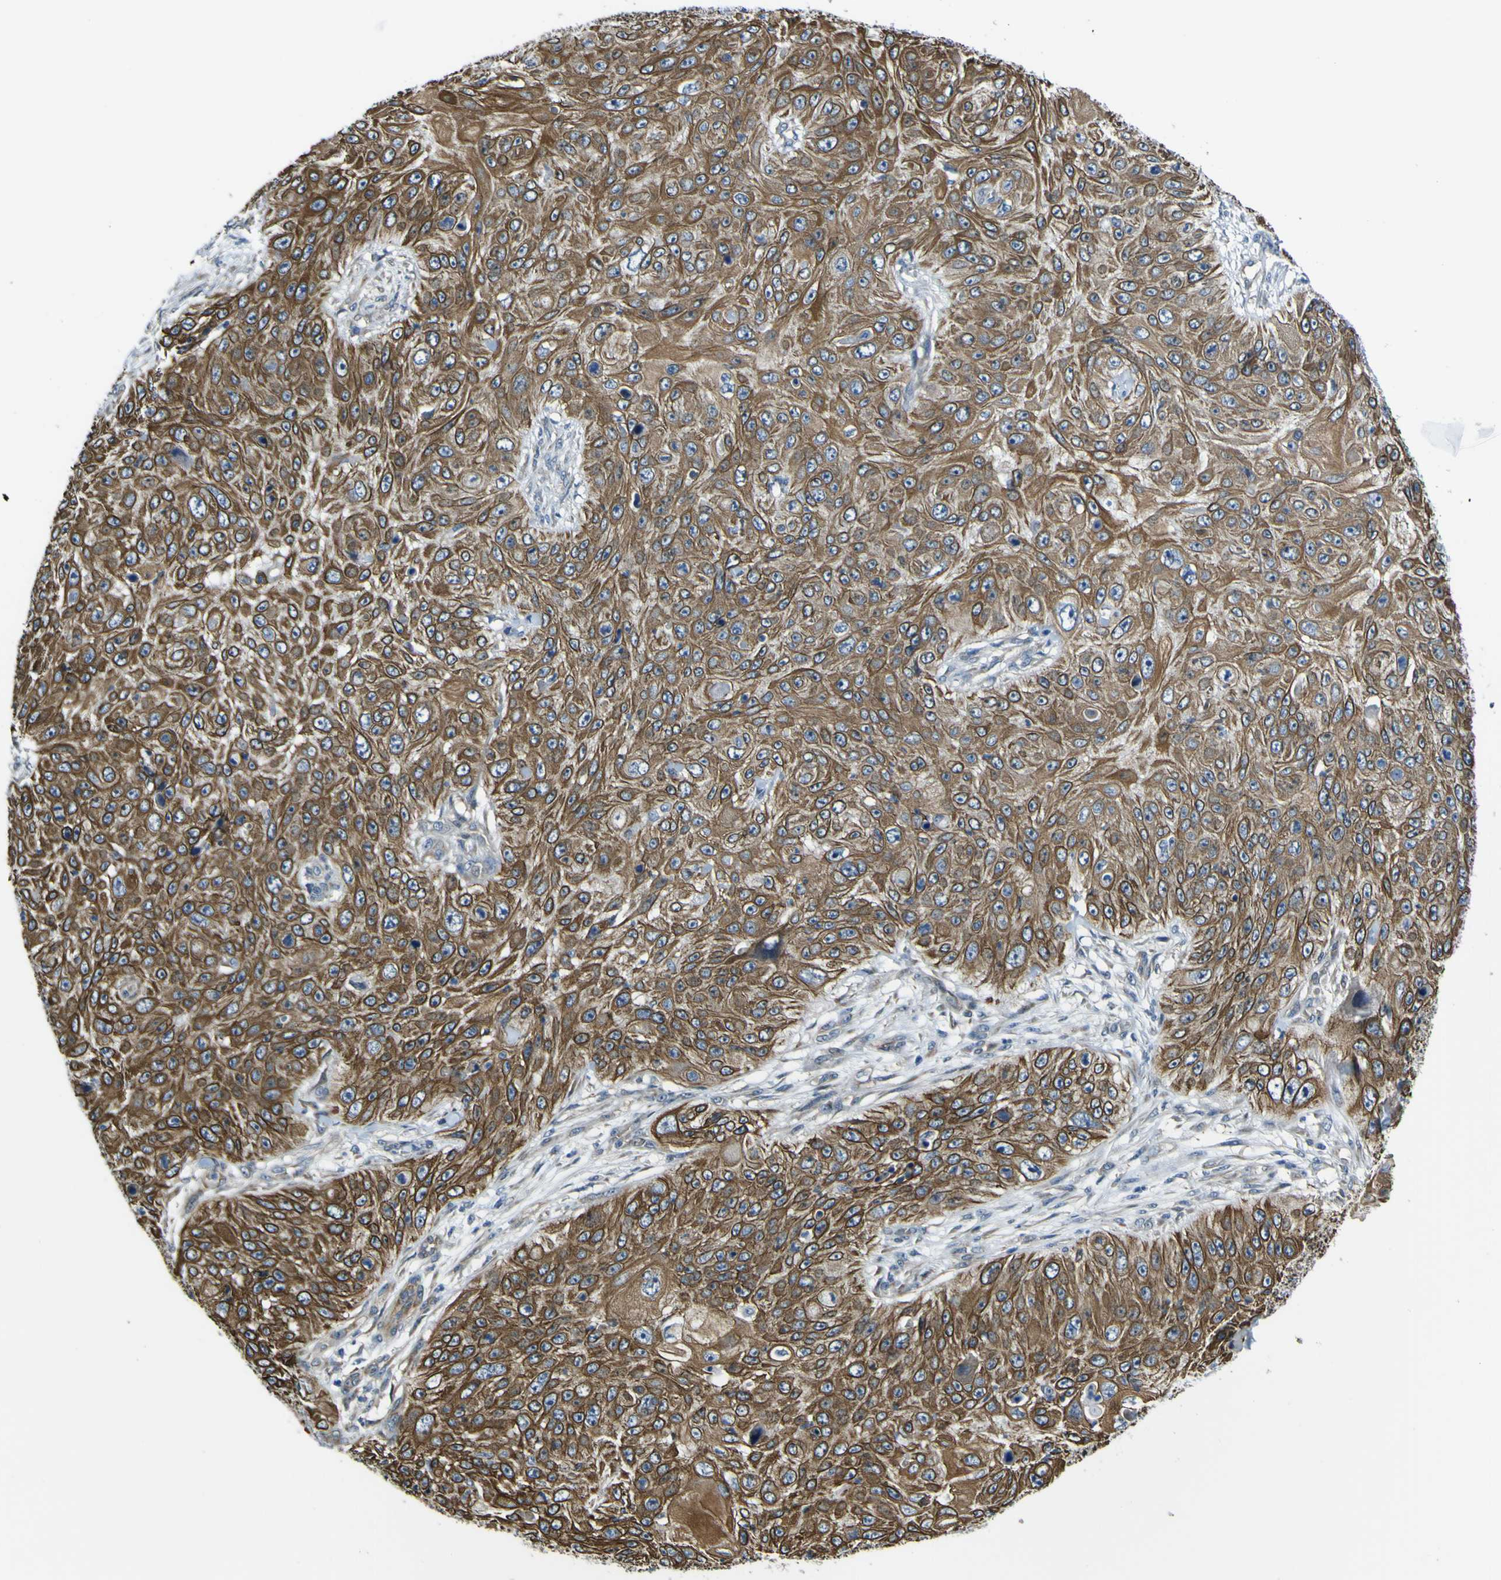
{"staining": {"intensity": "strong", "quantity": ">75%", "location": "cytoplasmic/membranous"}, "tissue": "skin cancer", "cell_type": "Tumor cells", "image_type": "cancer", "snomed": [{"axis": "morphology", "description": "Squamous cell carcinoma, NOS"}, {"axis": "topography", "description": "Skin"}], "caption": "Approximately >75% of tumor cells in human skin squamous cell carcinoma demonstrate strong cytoplasmic/membranous protein expression as visualized by brown immunohistochemical staining.", "gene": "KDM7A", "patient": {"sex": "female", "age": 80}}